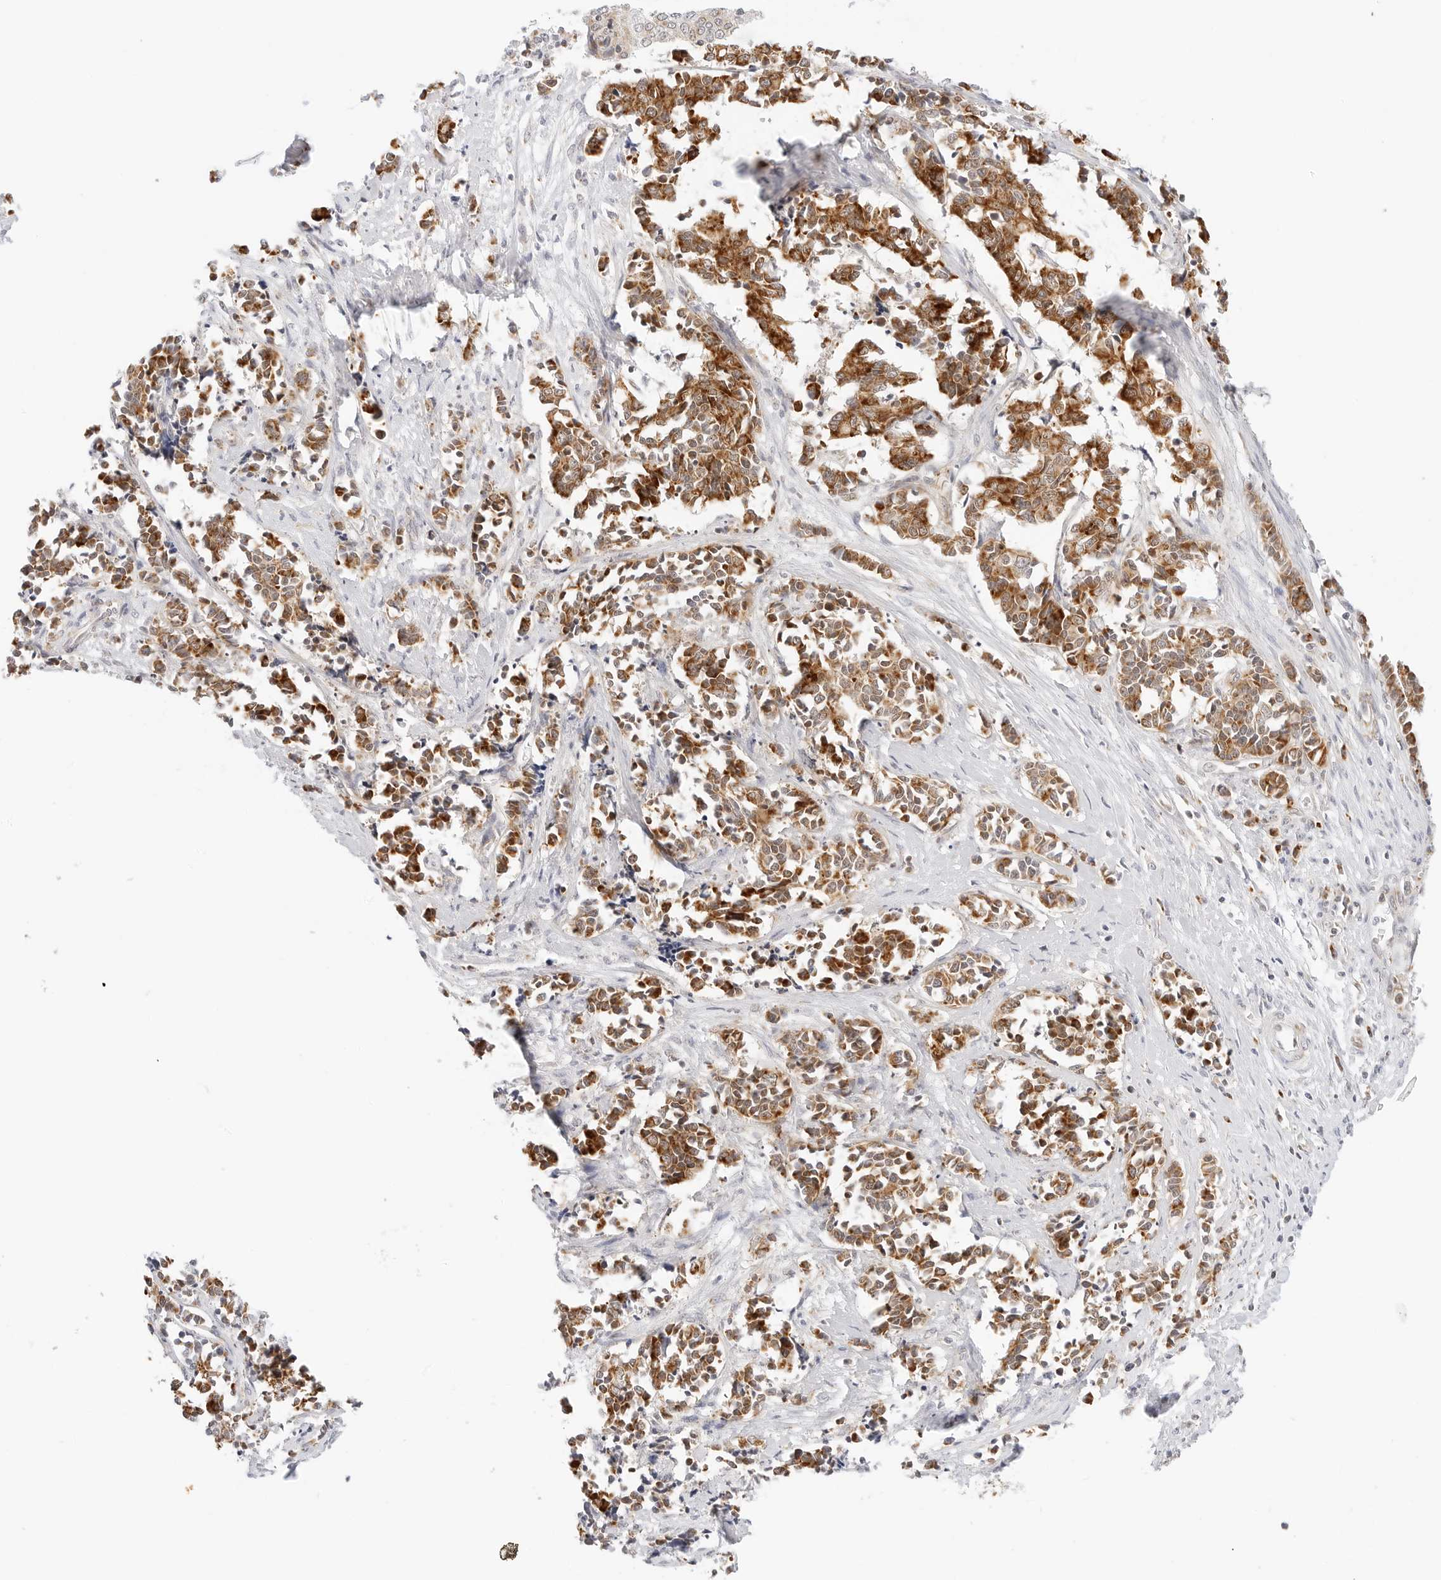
{"staining": {"intensity": "strong", "quantity": ">75%", "location": "cytoplasmic/membranous"}, "tissue": "cervical cancer", "cell_type": "Tumor cells", "image_type": "cancer", "snomed": [{"axis": "morphology", "description": "Normal tissue, NOS"}, {"axis": "morphology", "description": "Squamous cell carcinoma, NOS"}, {"axis": "topography", "description": "Cervix"}], "caption": "The photomicrograph shows a brown stain indicating the presence of a protein in the cytoplasmic/membranous of tumor cells in cervical cancer. (DAB (3,3'-diaminobenzidine) IHC, brown staining for protein, blue staining for nuclei).", "gene": "FH", "patient": {"sex": "female", "age": 35}}